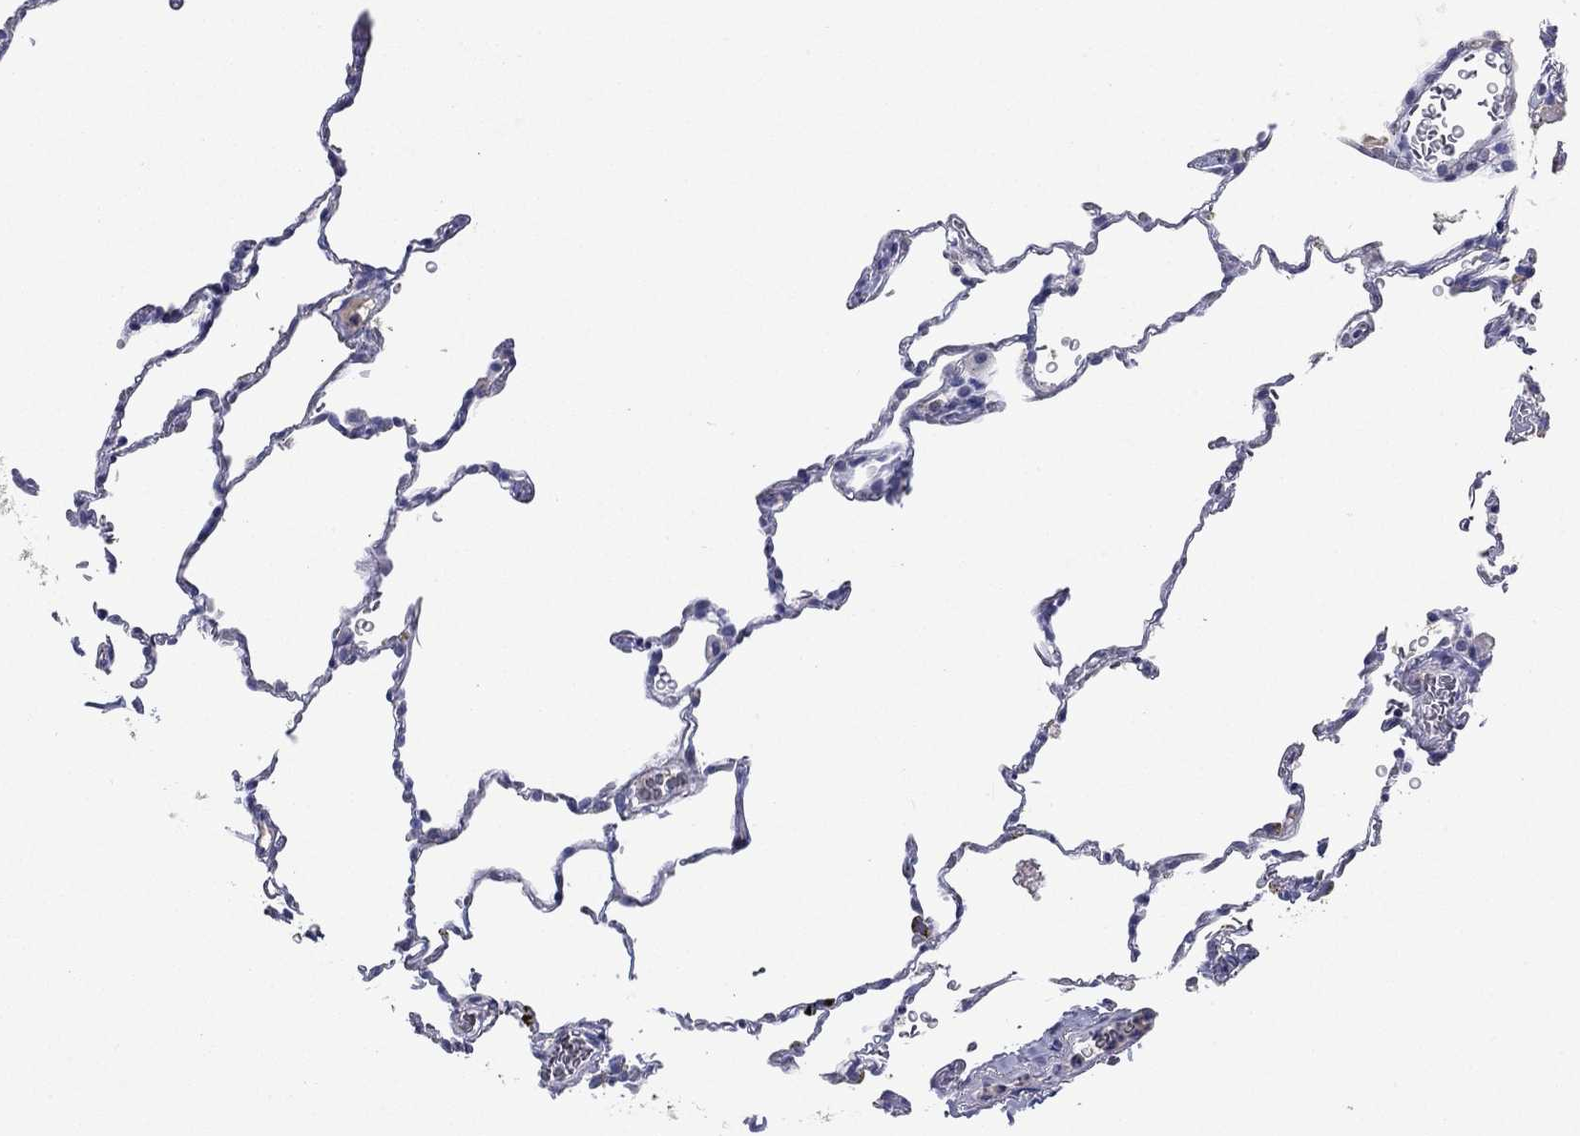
{"staining": {"intensity": "negative", "quantity": "none", "location": "none"}, "tissue": "lung", "cell_type": "Alveolar cells", "image_type": "normal", "snomed": [{"axis": "morphology", "description": "Normal tissue, NOS"}, {"axis": "morphology", "description": "Adenocarcinoma, metastatic, NOS"}, {"axis": "topography", "description": "Lung"}], "caption": "The histopathology image exhibits no staining of alveolar cells in normal lung. The staining was performed using DAB (3,3'-diaminobenzidine) to visualize the protein expression in brown, while the nuclei were stained in blue with hematoxylin (Magnification: 20x).", "gene": "CFAP119", "patient": {"sex": "male", "age": 45}}